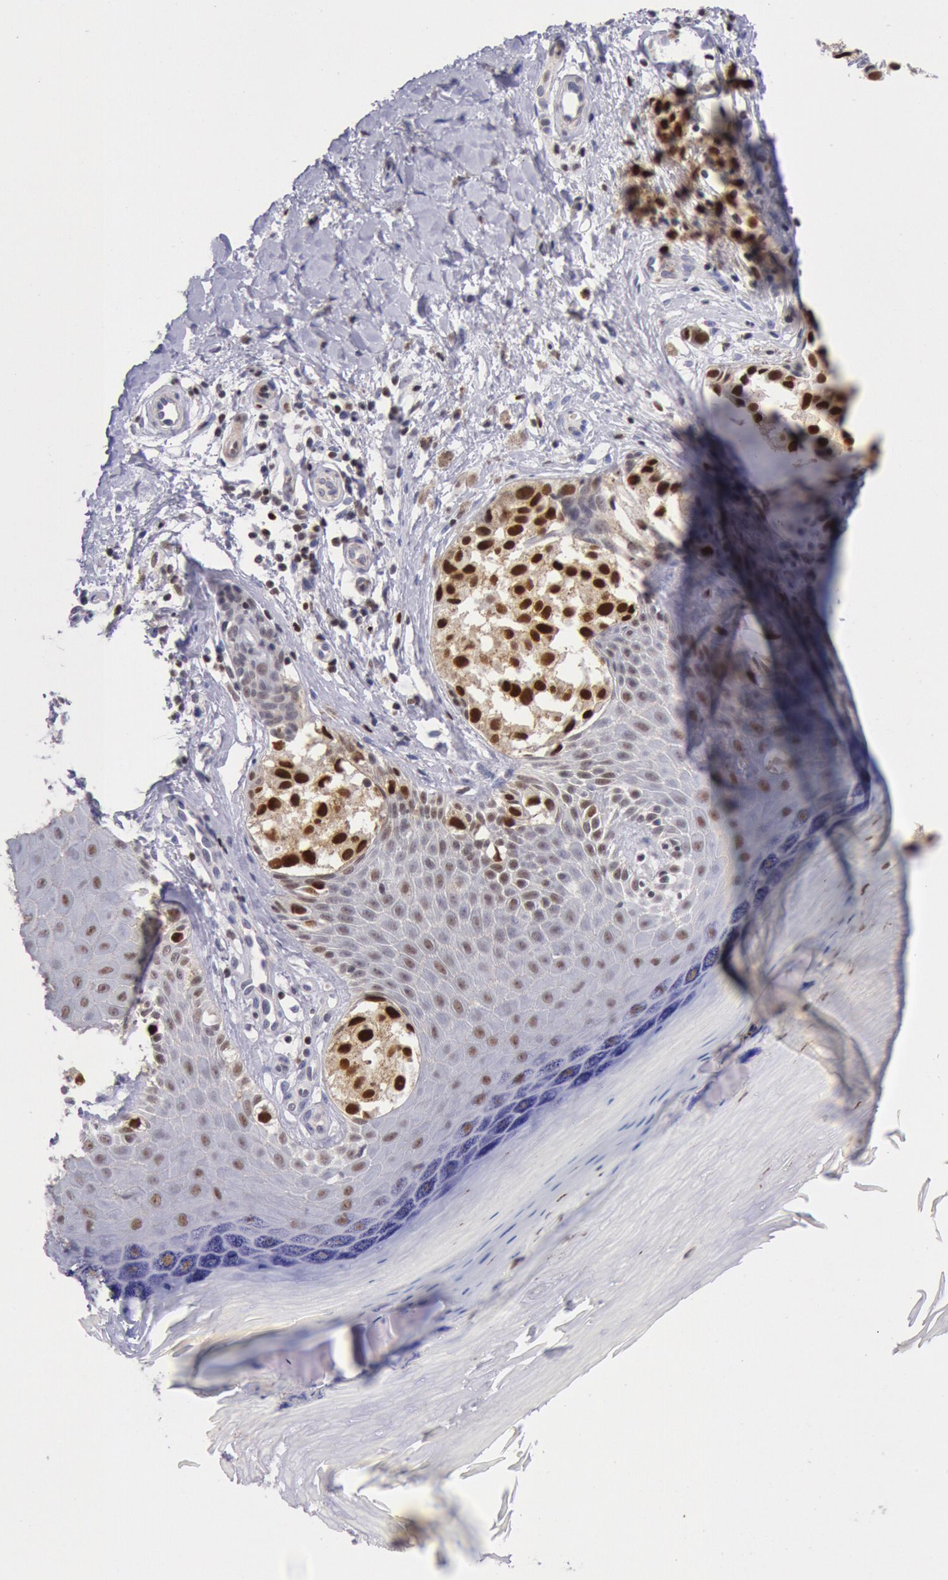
{"staining": {"intensity": "strong", "quantity": ">75%", "location": "nuclear"}, "tissue": "melanoma", "cell_type": "Tumor cells", "image_type": "cancer", "snomed": [{"axis": "morphology", "description": "Malignant melanoma, NOS"}, {"axis": "topography", "description": "Skin"}], "caption": "Melanoma stained with a brown dye exhibits strong nuclear positive staining in approximately >75% of tumor cells.", "gene": "RPS6KA5", "patient": {"sex": "male", "age": 79}}